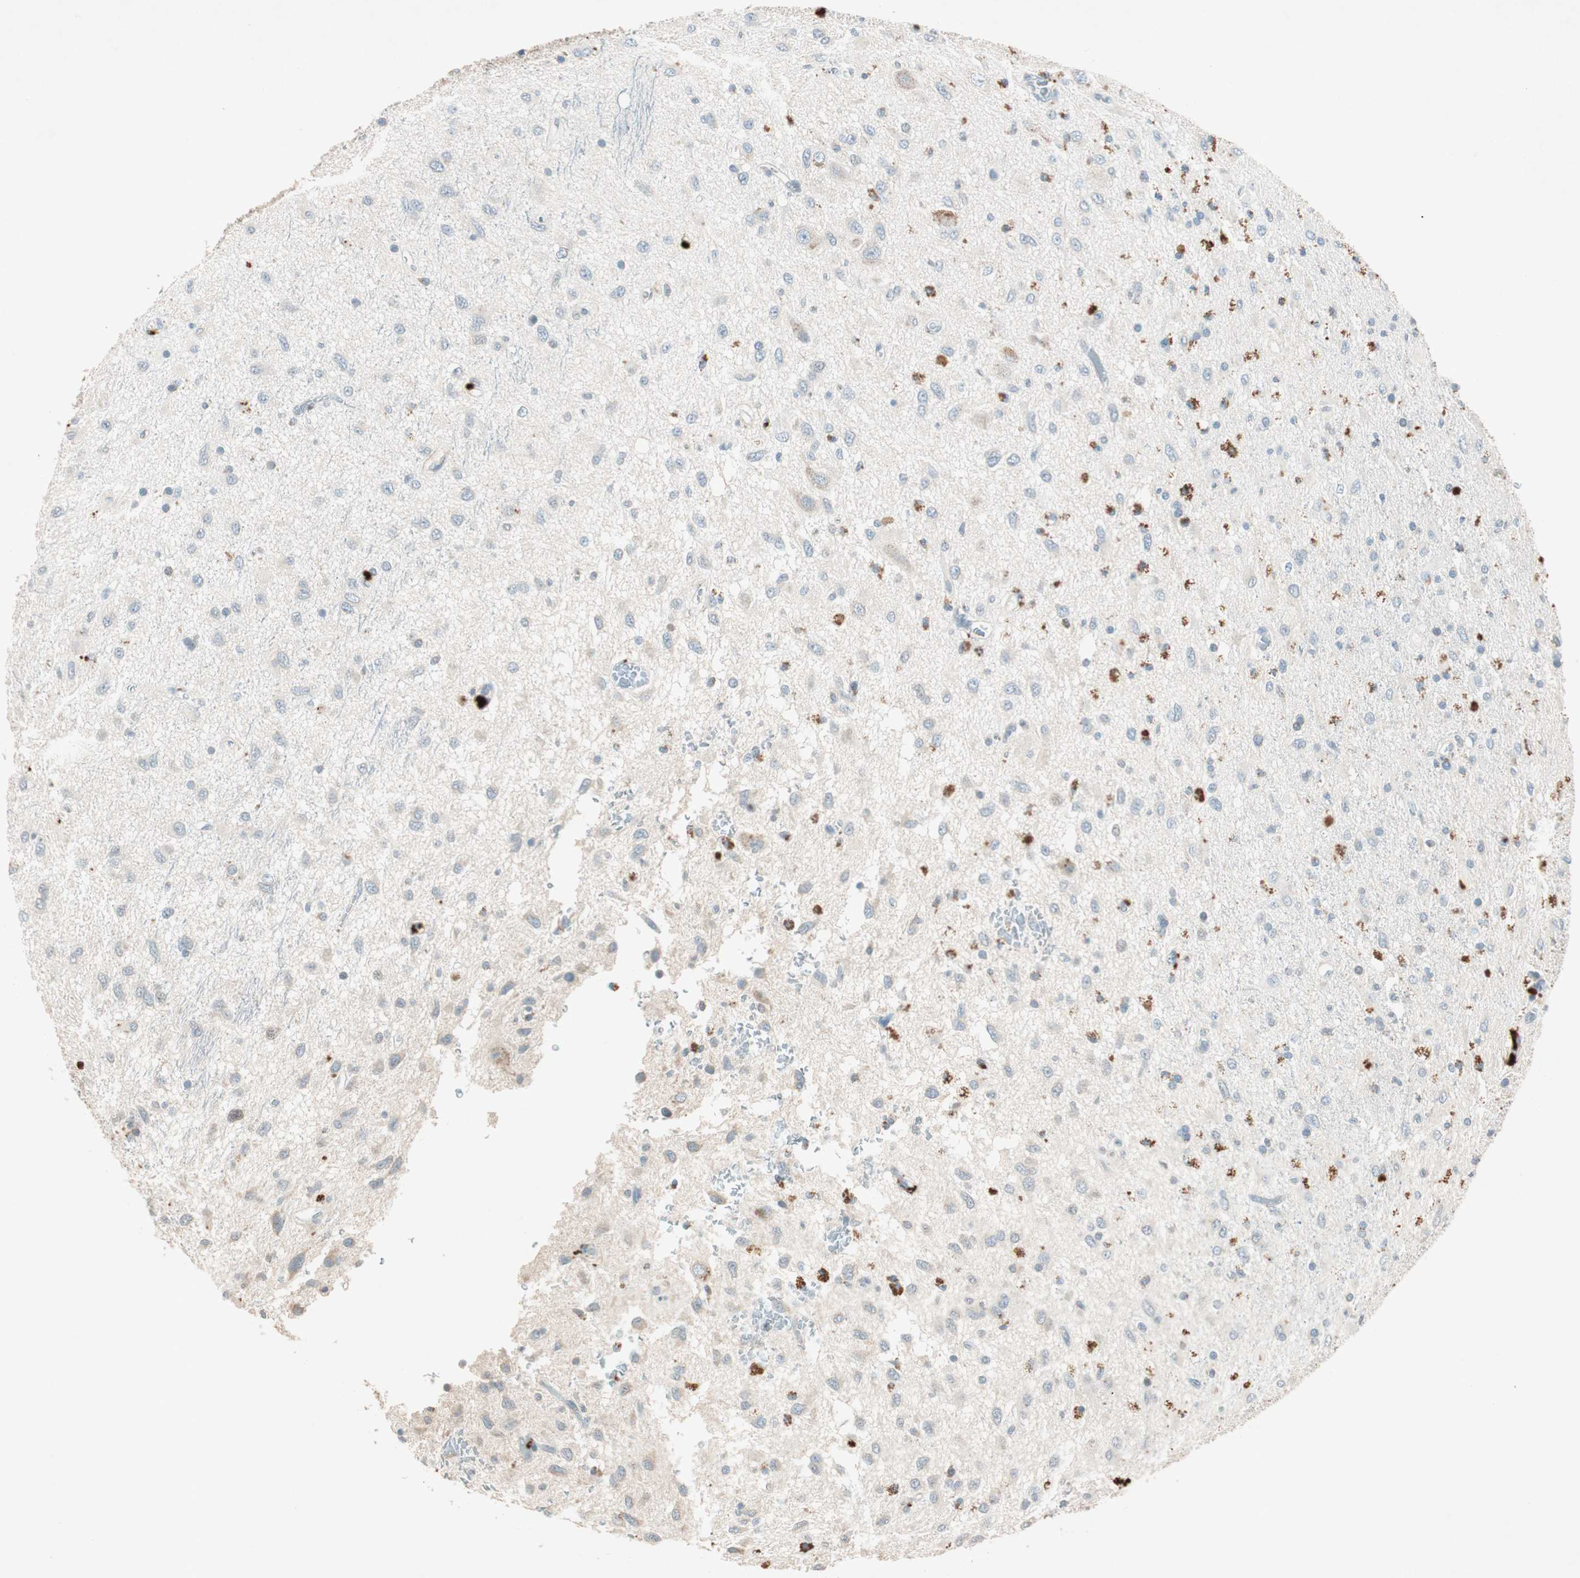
{"staining": {"intensity": "weak", "quantity": "<25%", "location": "cytoplasmic/membranous"}, "tissue": "glioma", "cell_type": "Tumor cells", "image_type": "cancer", "snomed": [{"axis": "morphology", "description": "Glioma, malignant, Low grade"}, {"axis": "topography", "description": "Brain"}], "caption": "There is no significant positivity in tumor cells of low-grade glioma (malignant).", "gene": "NKAIN1", "patient": {"sex": "male", "age": 77}}